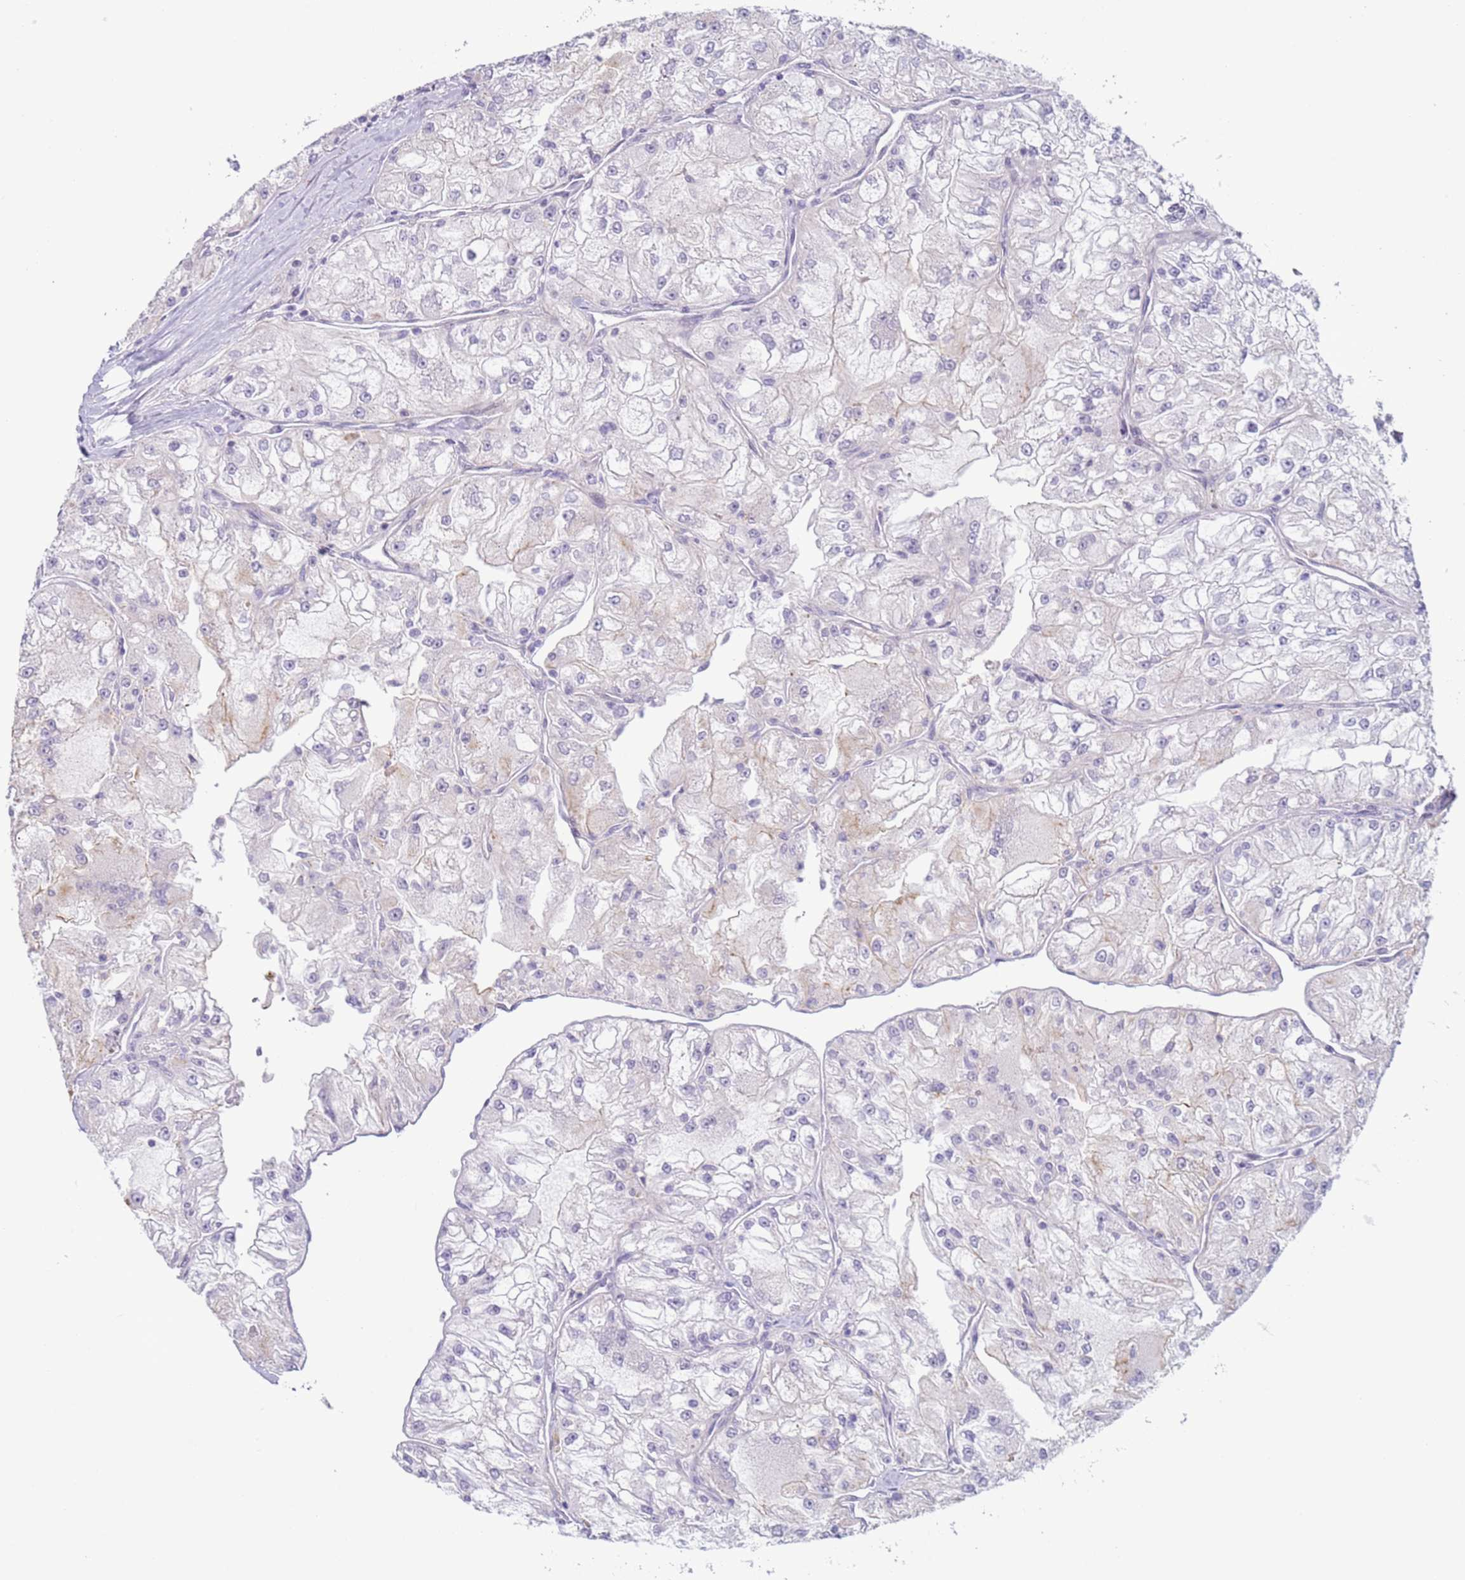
{"staining": {"intensity": "negative", "quantity": "none", "location": "none"}, "tissue": "renal cancer", "cell_type": "Tumor cells", "image_type": "cancer", "snomed": [{"axis": "morphology", "description": "Adenocarcinoma, NOS"}, {"axis": "topography", "description": "Kidney"}], "caption": "There is no significant positivity in tumor cells of renal adenocarcinoma. (DAB (3,3'-diaminobenzidine) immunohistochemistry visualized using brightfield microscopy, high magnification).", "gene": "NPAP1", "patient": {"sex": "female", "age": 72}}